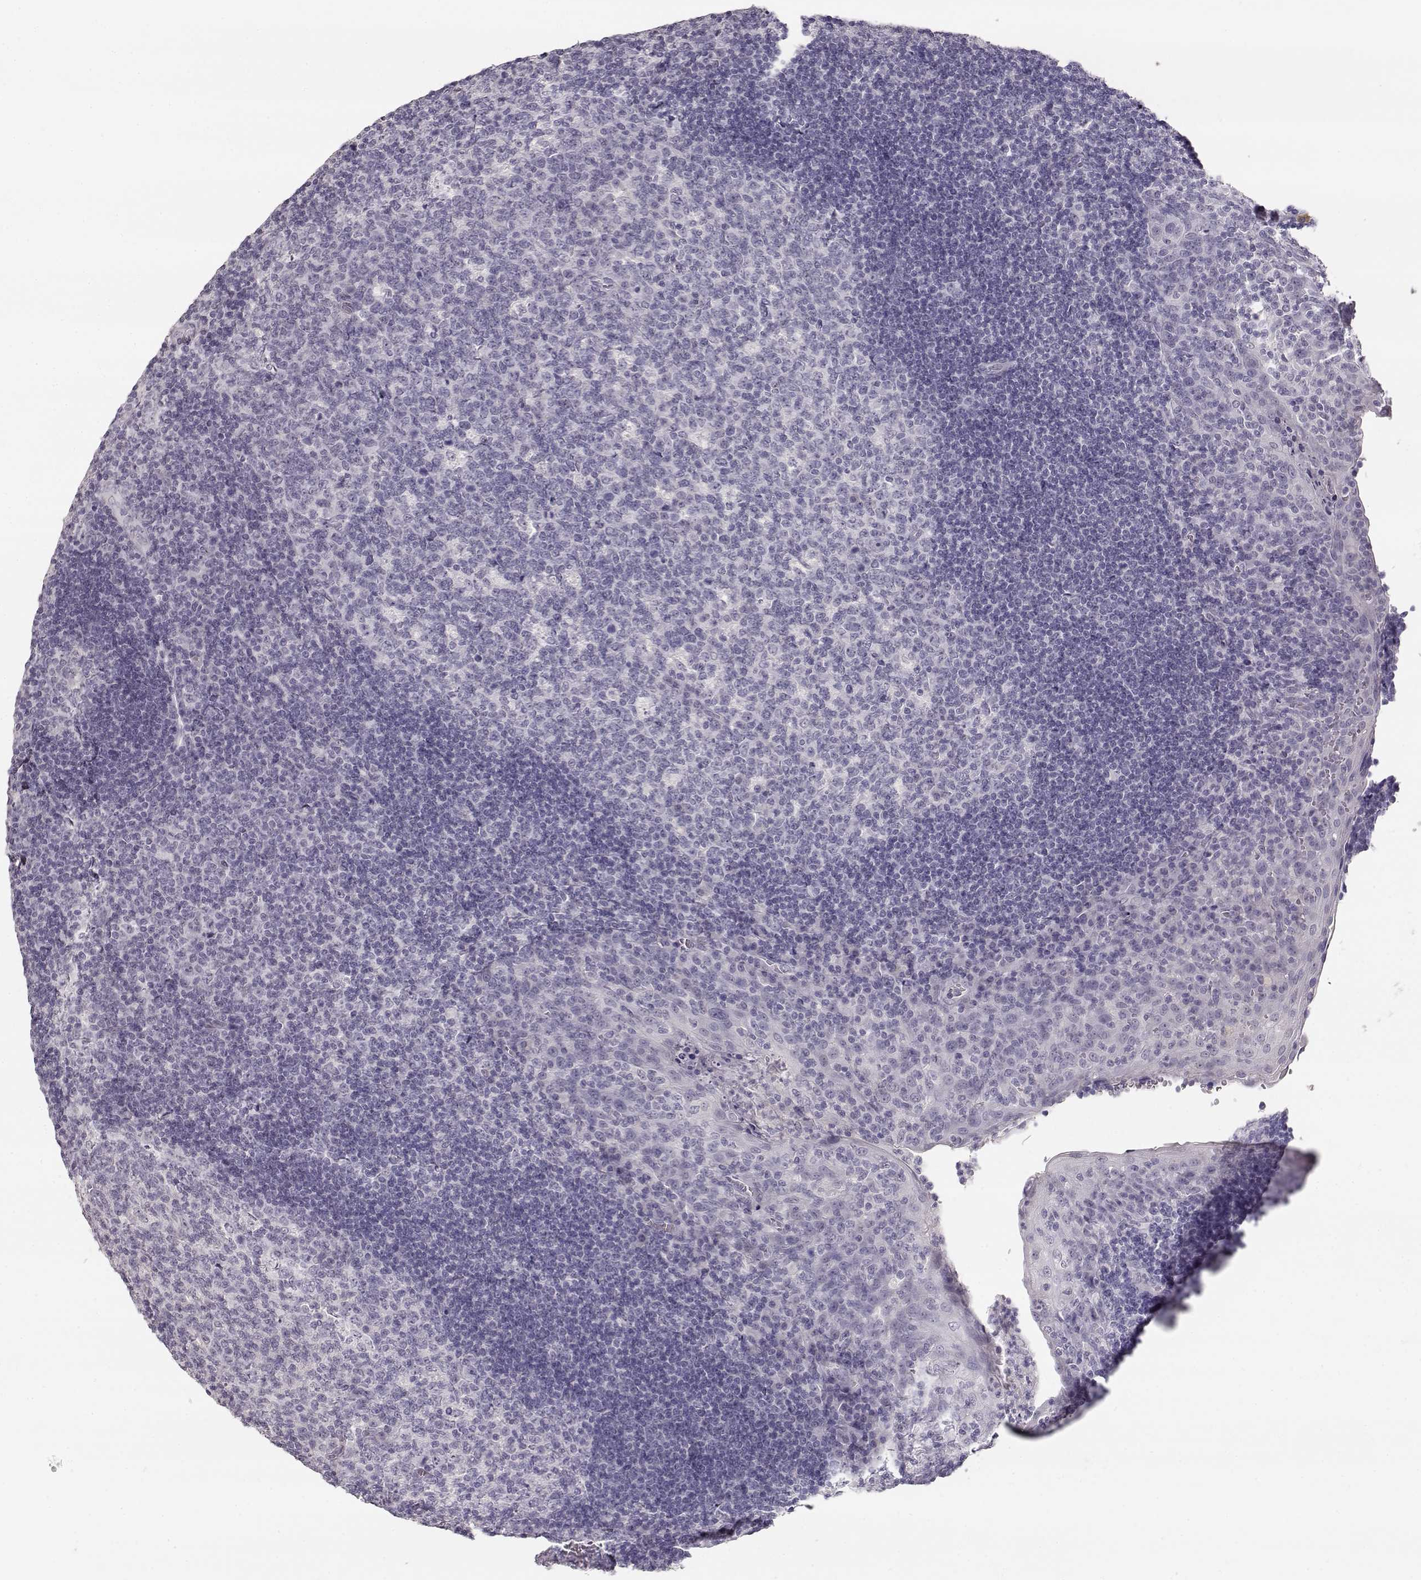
{"staining": {"intensity": "negative", "quantity": "none", "location": "none"}, "tissue": "tonsil", "cell_type": "Germinal center cells", "image_type": "normal", "snomed": [{"axis": "morphology", "description": "Normal tissue, NOS"}, {"axis": "topography", "description": "Tonsil"}], "caption": "This is an immunohistochemistry (IHC) photomicrograph of benign tonsil. There is no staining in germinal center cells.", "gene": "TKTL1", "patient": {"sex": "male", "age": 17}}